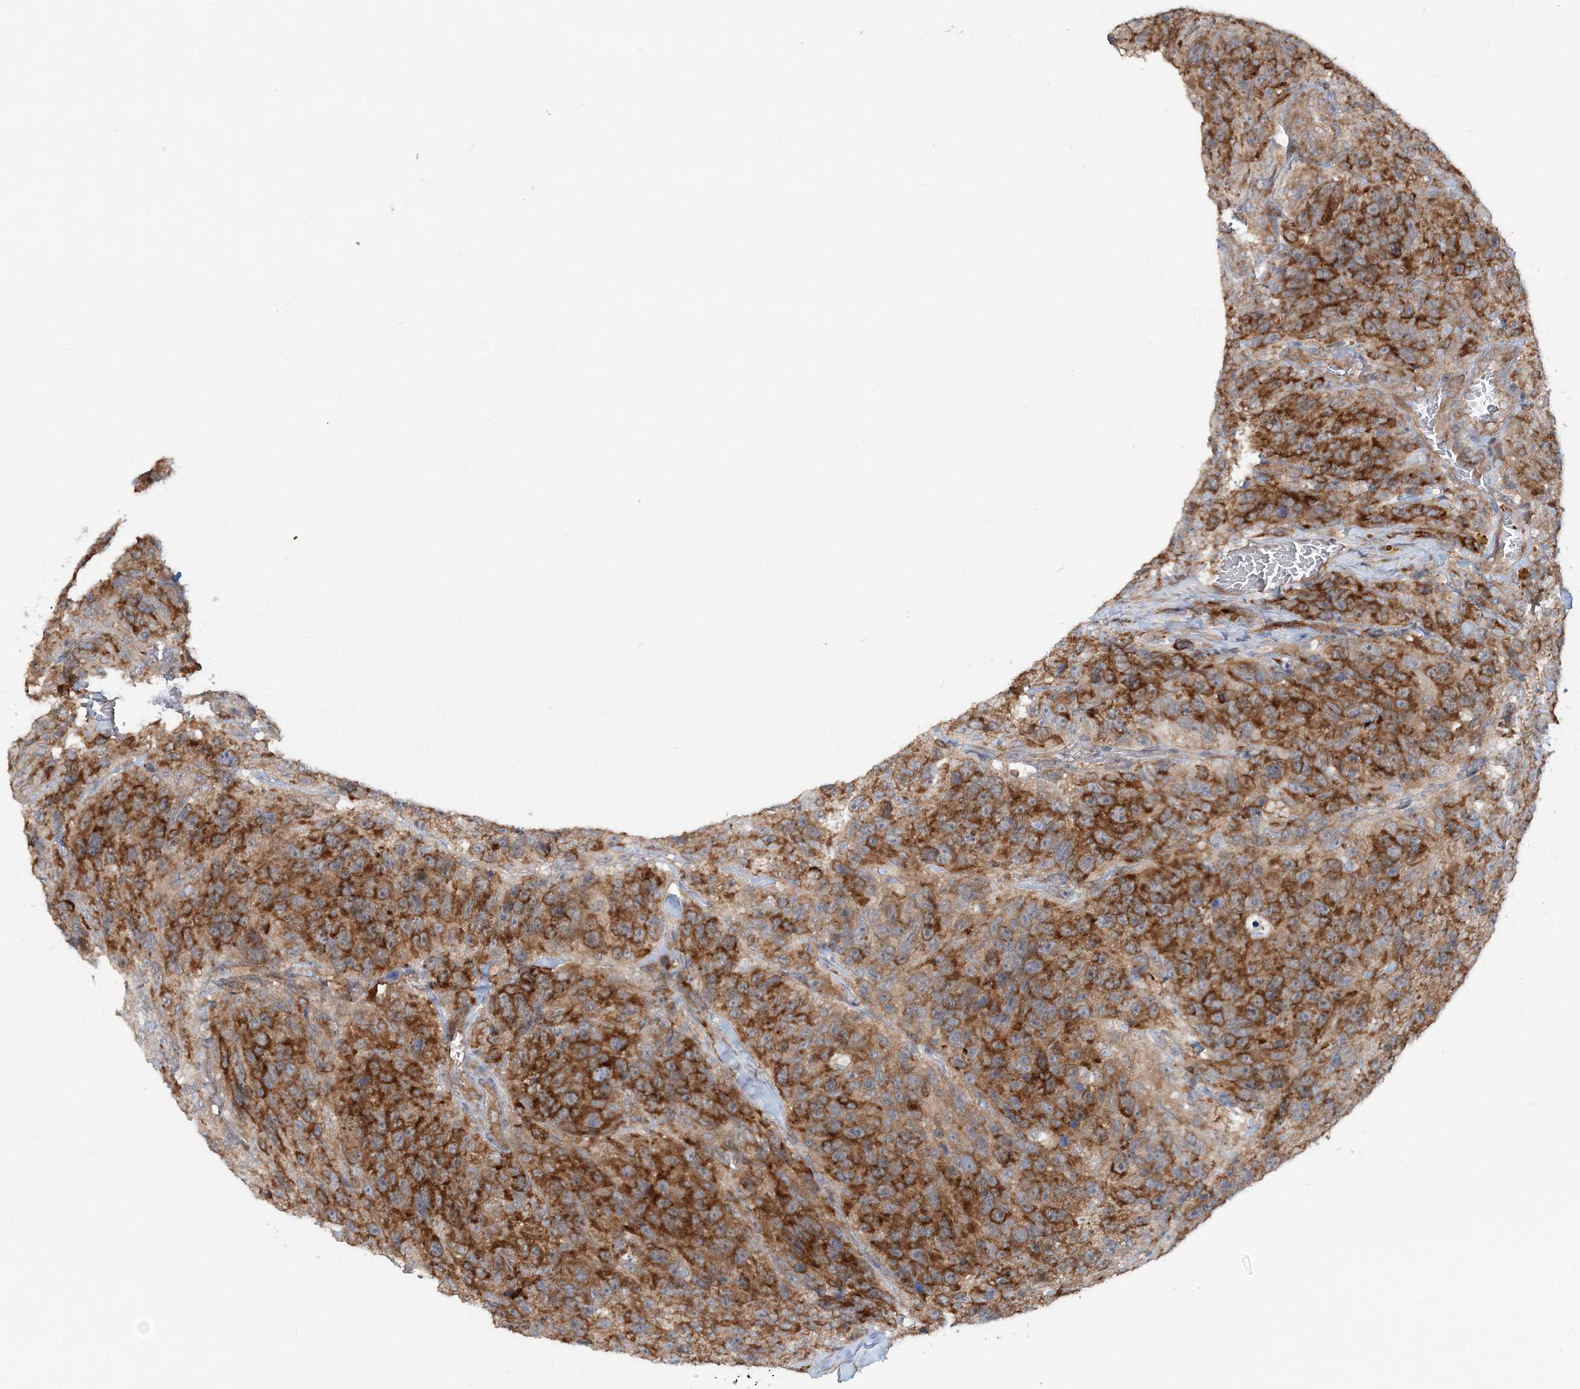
{"staining": {"intensity": "moderate", "quantity": ">75%", "location": "cytoplasmic/membranous"}, "tissue": "glioma", "cell_type": "Tumor cells", "image_type": "cancer", "snomed": [{"axis": "morphology", "description": "Glioma, malignant, High grade"}, {"axis": "topography", "description": "Brain"}], "caption": "Protein expression analysis of human glioma reveals moderate cytoplasmic/membranous expression in approximately >75% of tumor cells.", "gene": "GEMIN5", "patient": {"sex": "male", "age": 69}}